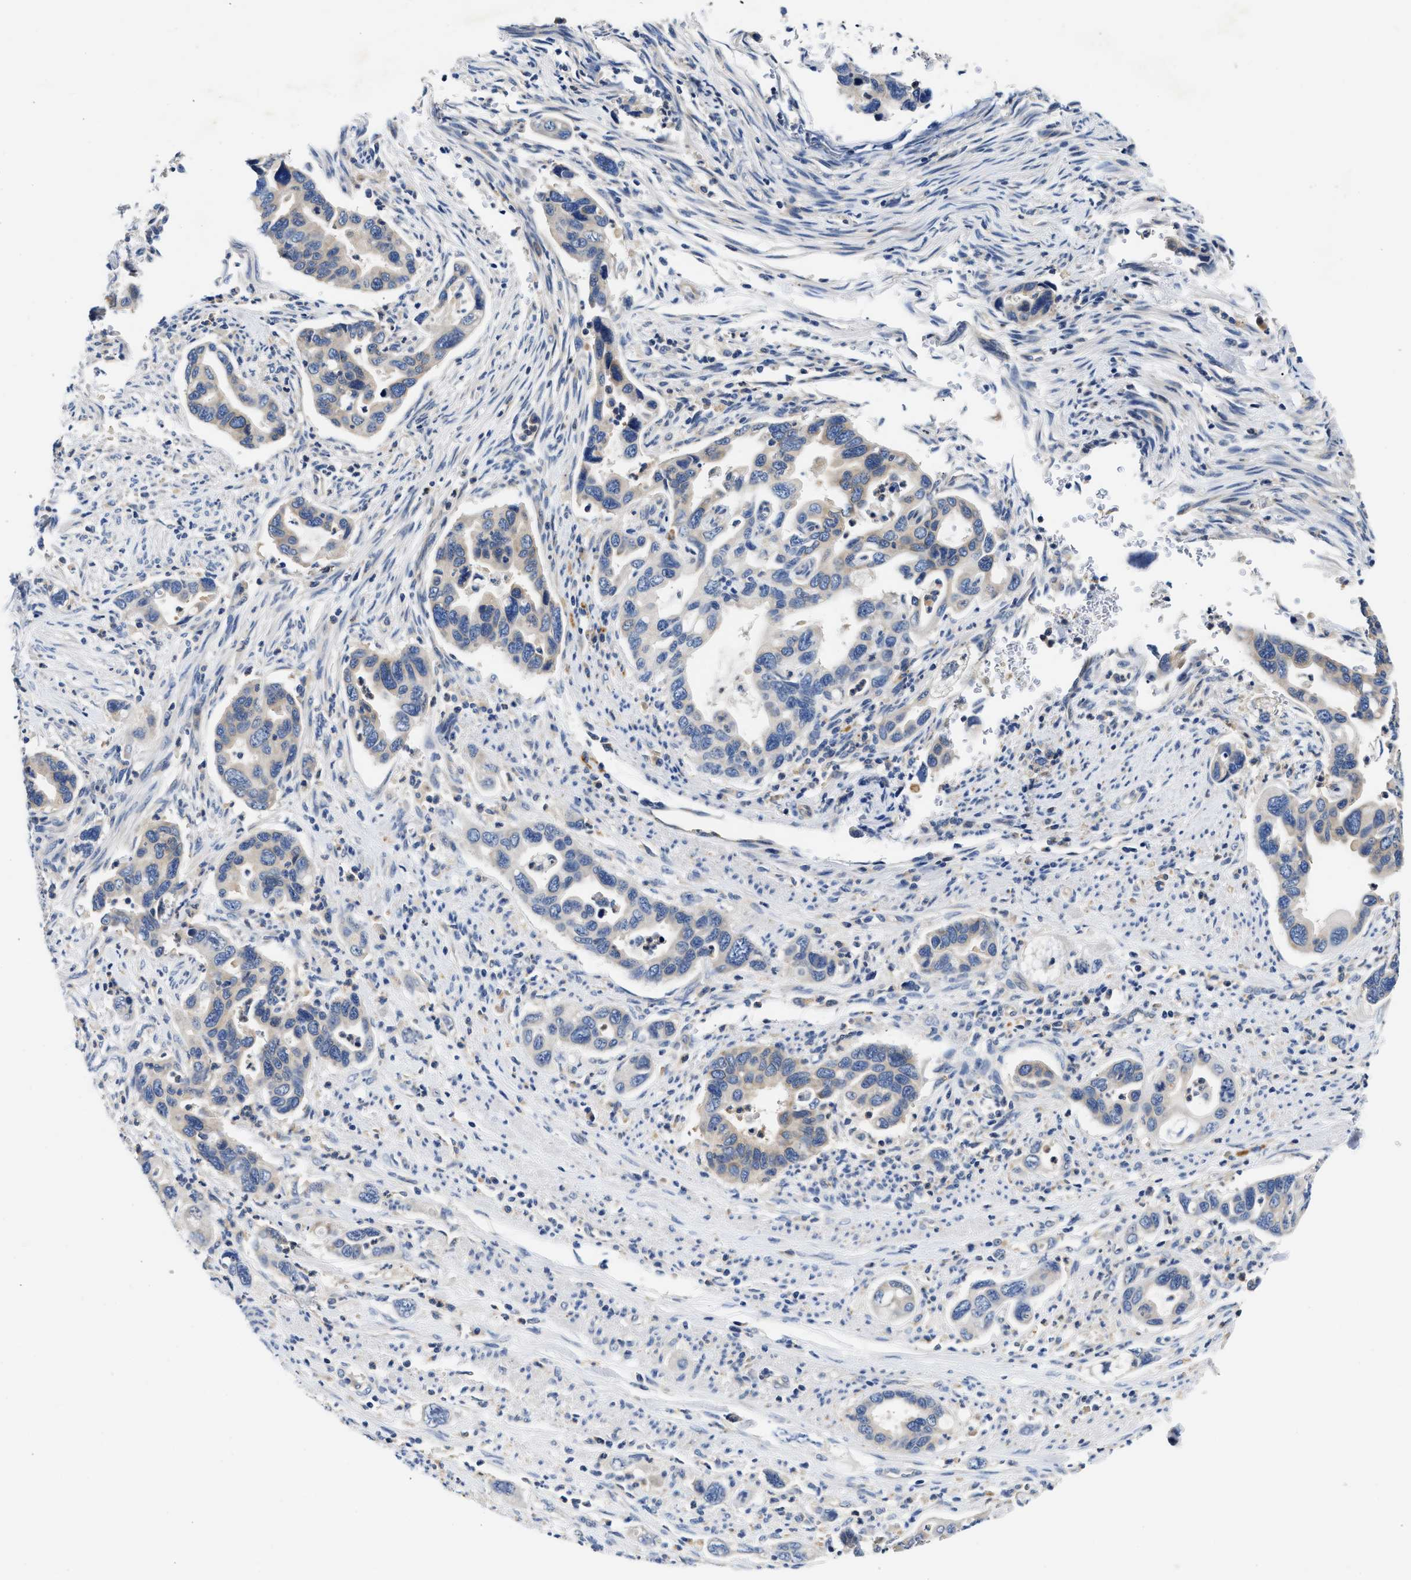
{"staining": {"intensity": "negative", "quantity": "none", "location": "none"}, "tissue": "pancreatic cancer", "cell_type": "Tumor cells", "image_type": "cancer", "snomed": [{"axis": "morphology", "description": "Adenocarcinoma, NOS"}, {"axis": "topography", "description": "Pancreas"}], "caption": "A high-resolution image shows immunohistochemistry (IHC) staining of adenocarcinoma (pancreatic), which demonstrates no significant staining in tumor cells.", "gene": "FAM185A", "patient": {"sex": "female", "age": 70}}